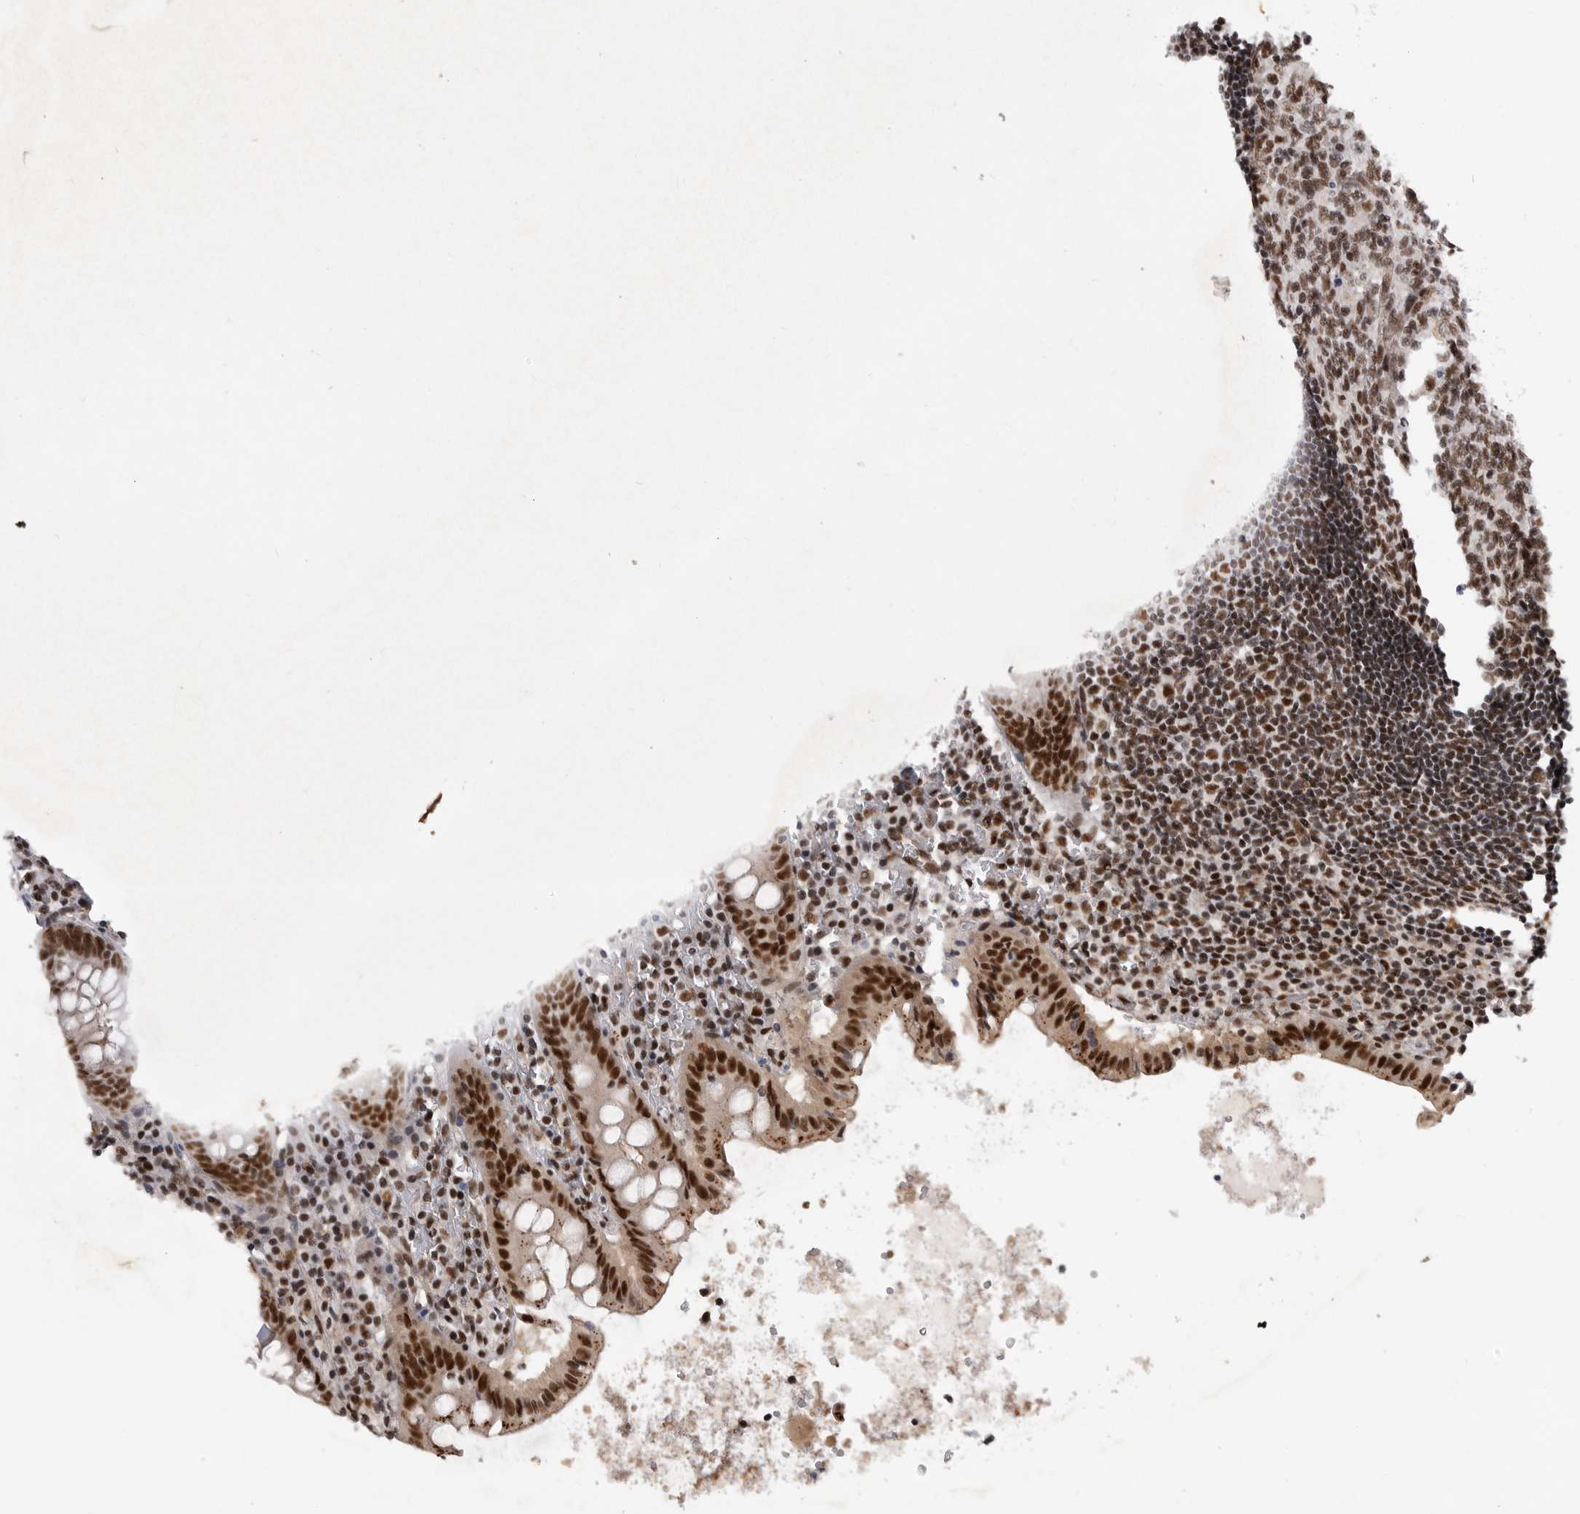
{"staining": {"intensity": "strong", "quantity": ">75%", "location": "nuclear"}, "tissue": "appendix", "cell_type": "Glandular cells", "image_type": "normal", "snomed": [{"axis": "morphology", "description": "Normal tissue, NOS"}, {"axis": "topography", "description": "Appendix"}], "caption": "This micrograph demonstrates IHC staining of unremarkable appendix, with high strong nuclear staining in approximately >75% of glandular cells.", "gene": "PPP1R8", "patient": {"sex": "female", "age": 54}}